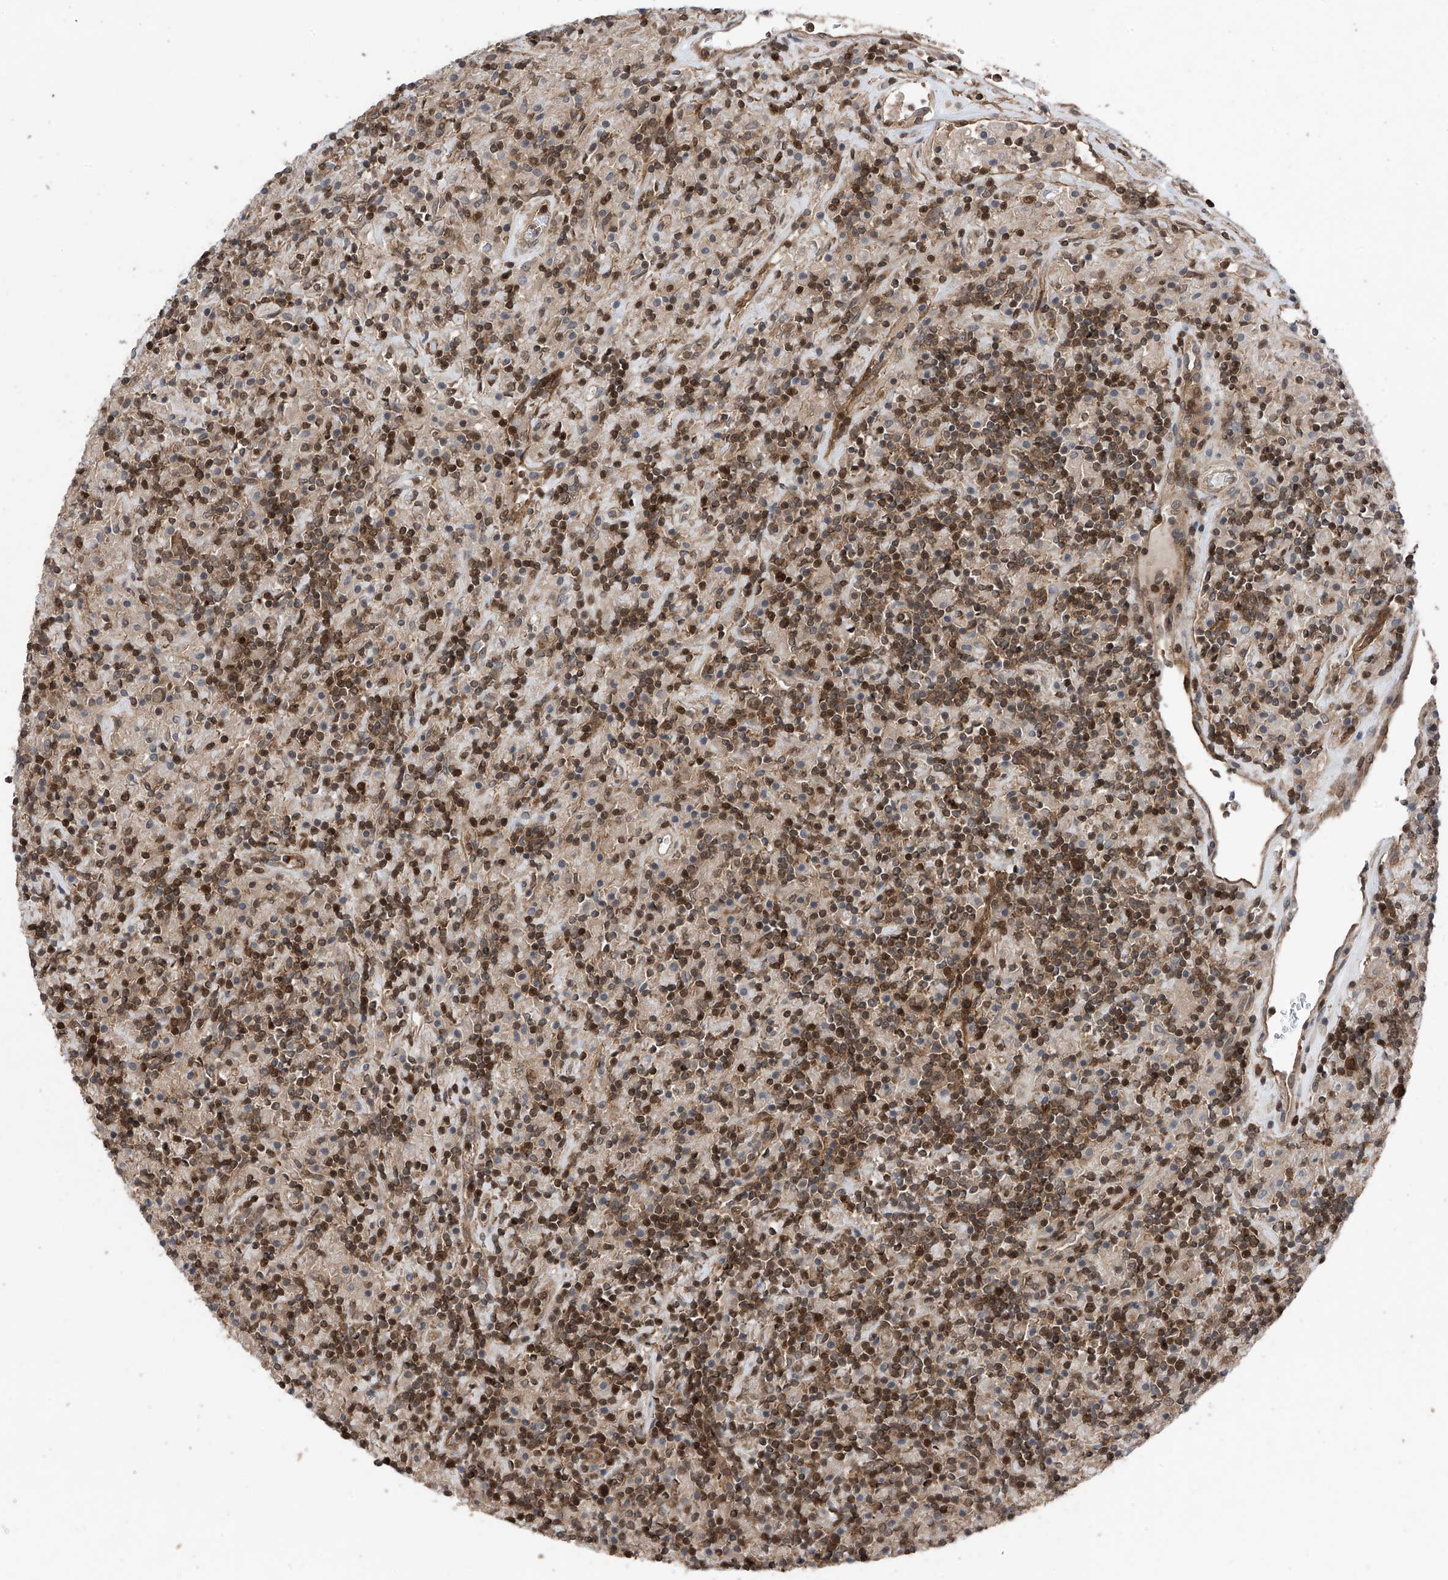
{"staining": {"intensity": "moderate", "quantity": "25%-75%", "location": "nuclear"}, "tissue": "lymphoma", "cell_type": "Tumor cells", "image_type": "cancer", "snomed": [{"axis": "morphology", "description": "Hodgkin's disease, NOS"}, {"axis": "topography", "description": "Lymph node"}], "caption": "A brown stain highlights moderate nuclear staining of a protein in human lymphoma tumor cells.", "gene": "DNAJC9", "patient": {"sex": "male", "age": 70}}